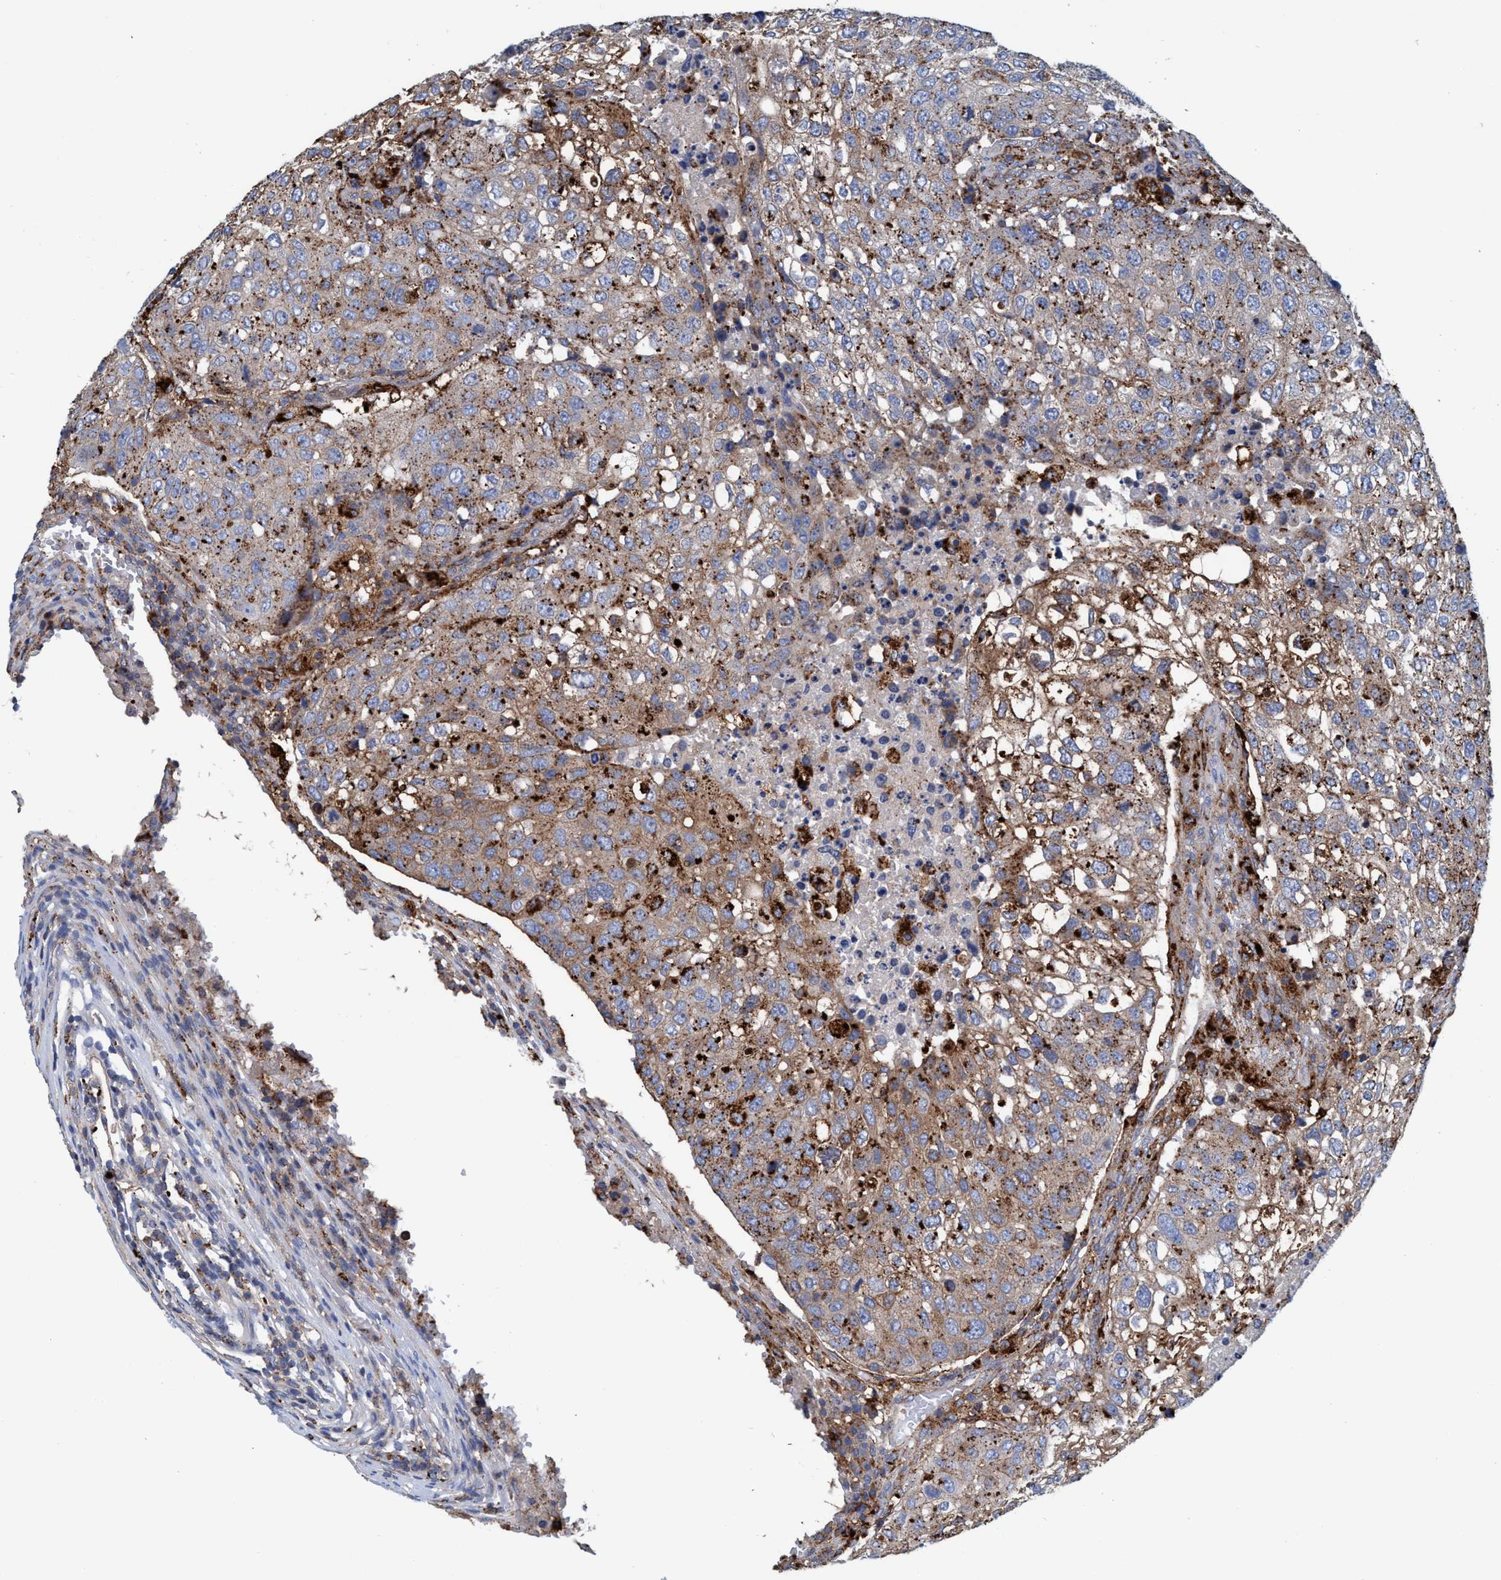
{"staining": {"intensity": "moderate", "quantity": ">75%", "location": "cytoplasmic/membranous"}, "tissue": "urothelial cancer", "cell_type": "Tumor cells", "image_type": "cancer", "snomed": [{"axis": "morphology", "description": "Urothelial carcinoma, High grade"}, {"axis": "topography", "description": "Lymph node"}, {"axis": "topography", "description": "Urinary bladder"}], "caption": "This is an image of IHC staining of high-grade urothelial carcinoma, which shows moderate positivity in the cytoplasmic/membranous of tumor cells.", "gene": "TRIM65", "patient": {"sex": "male", "age": 51}}